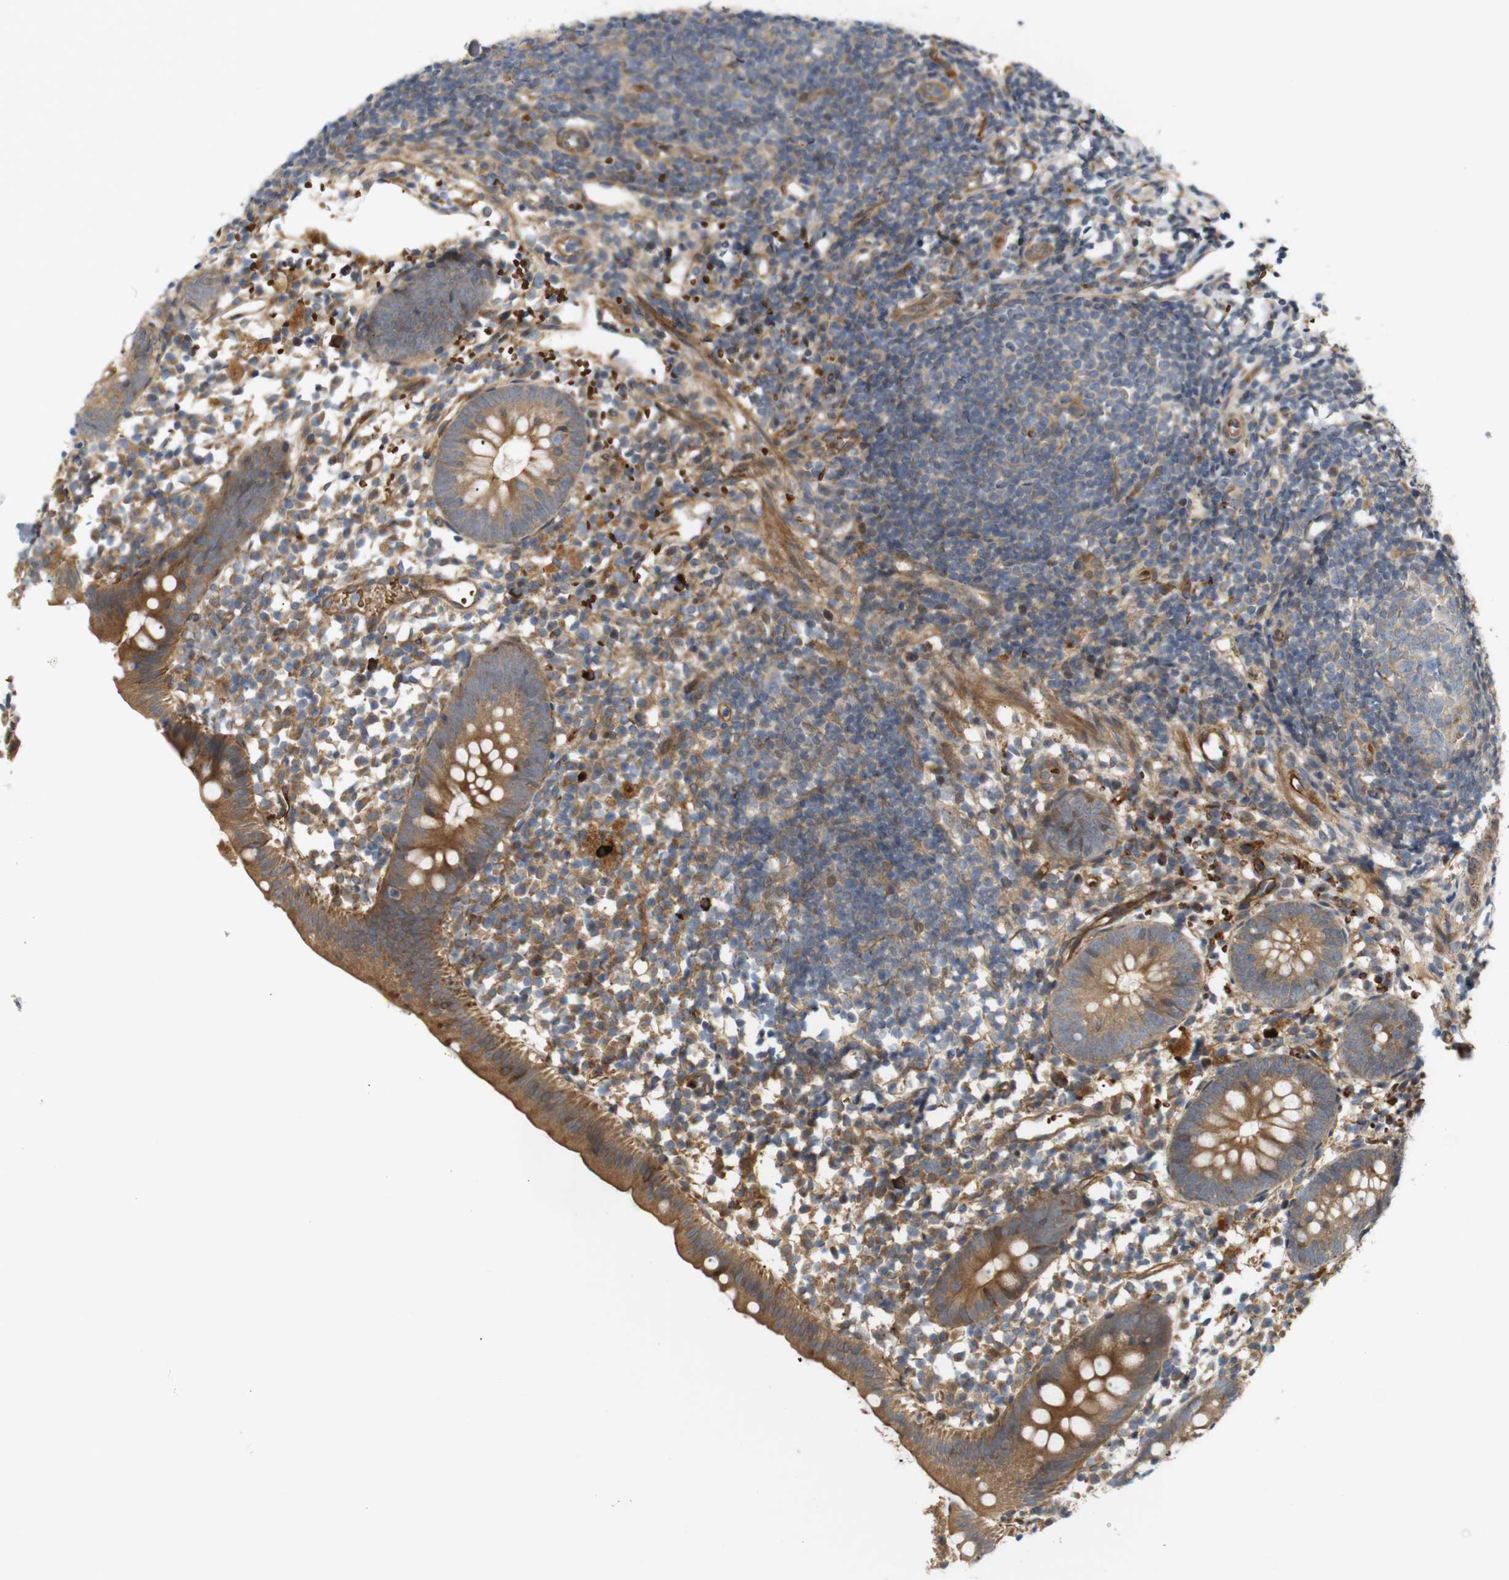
{"staining": {"intensity": "strong", "quantity": ">75%", "location": "cytoplasmic/membranous"}, "tissue": "appendix", "cell_type": "Glandular cells", "image_type": "normal", "snomed": [{"axis": "morphology", "description": "Normal tissue, NOS"}, {"axis": "topography", "description": "Appendix"}], "caption": "Strong cytoplasmic/membranous positivity is seen in approximately >75% of glandular cells in unremarkable appendix.", "gene": "RPTOR", "patient": {"sex": "female", "age": 20}}